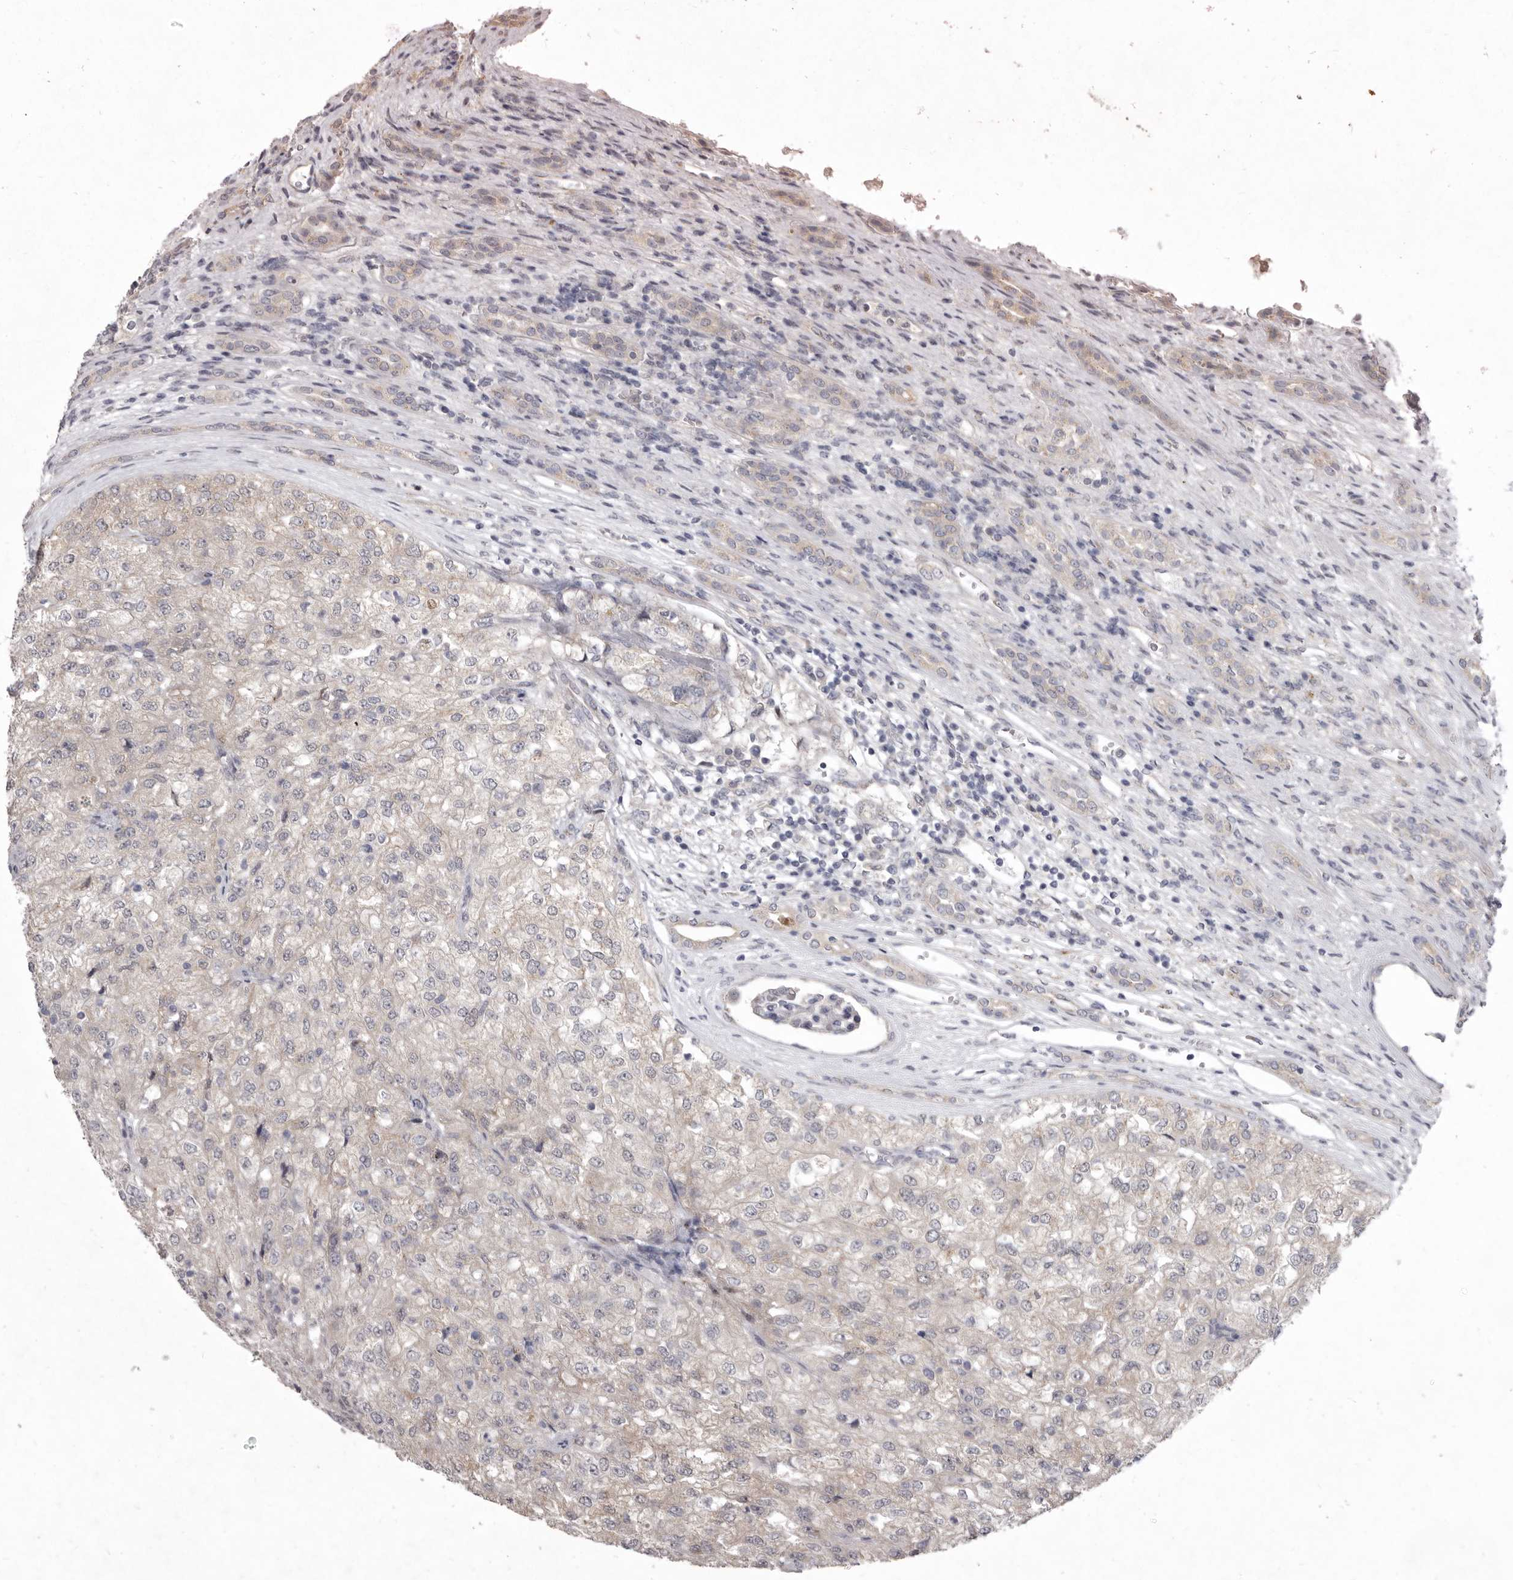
{"staining": {"intensity": "weak", "quantity": "<25%", "location": "cytoplasmic/membranous"}, "tissue": "renal cancer", "cell_type": "Tumor cells", "image_type": "cancer", "snomed": [{"axis": "morphology", "description": "Adenocarcinoma, NOS"}, {"axis": "topography", "description": "Kidney"}], "caption": "Immunohistochemistry (IHC) of adenocarcinoma (renal) demonstrates no staining in tumor cells.", "gene": "P2RX6", "patient": {"sex": "female", "age": 54}}